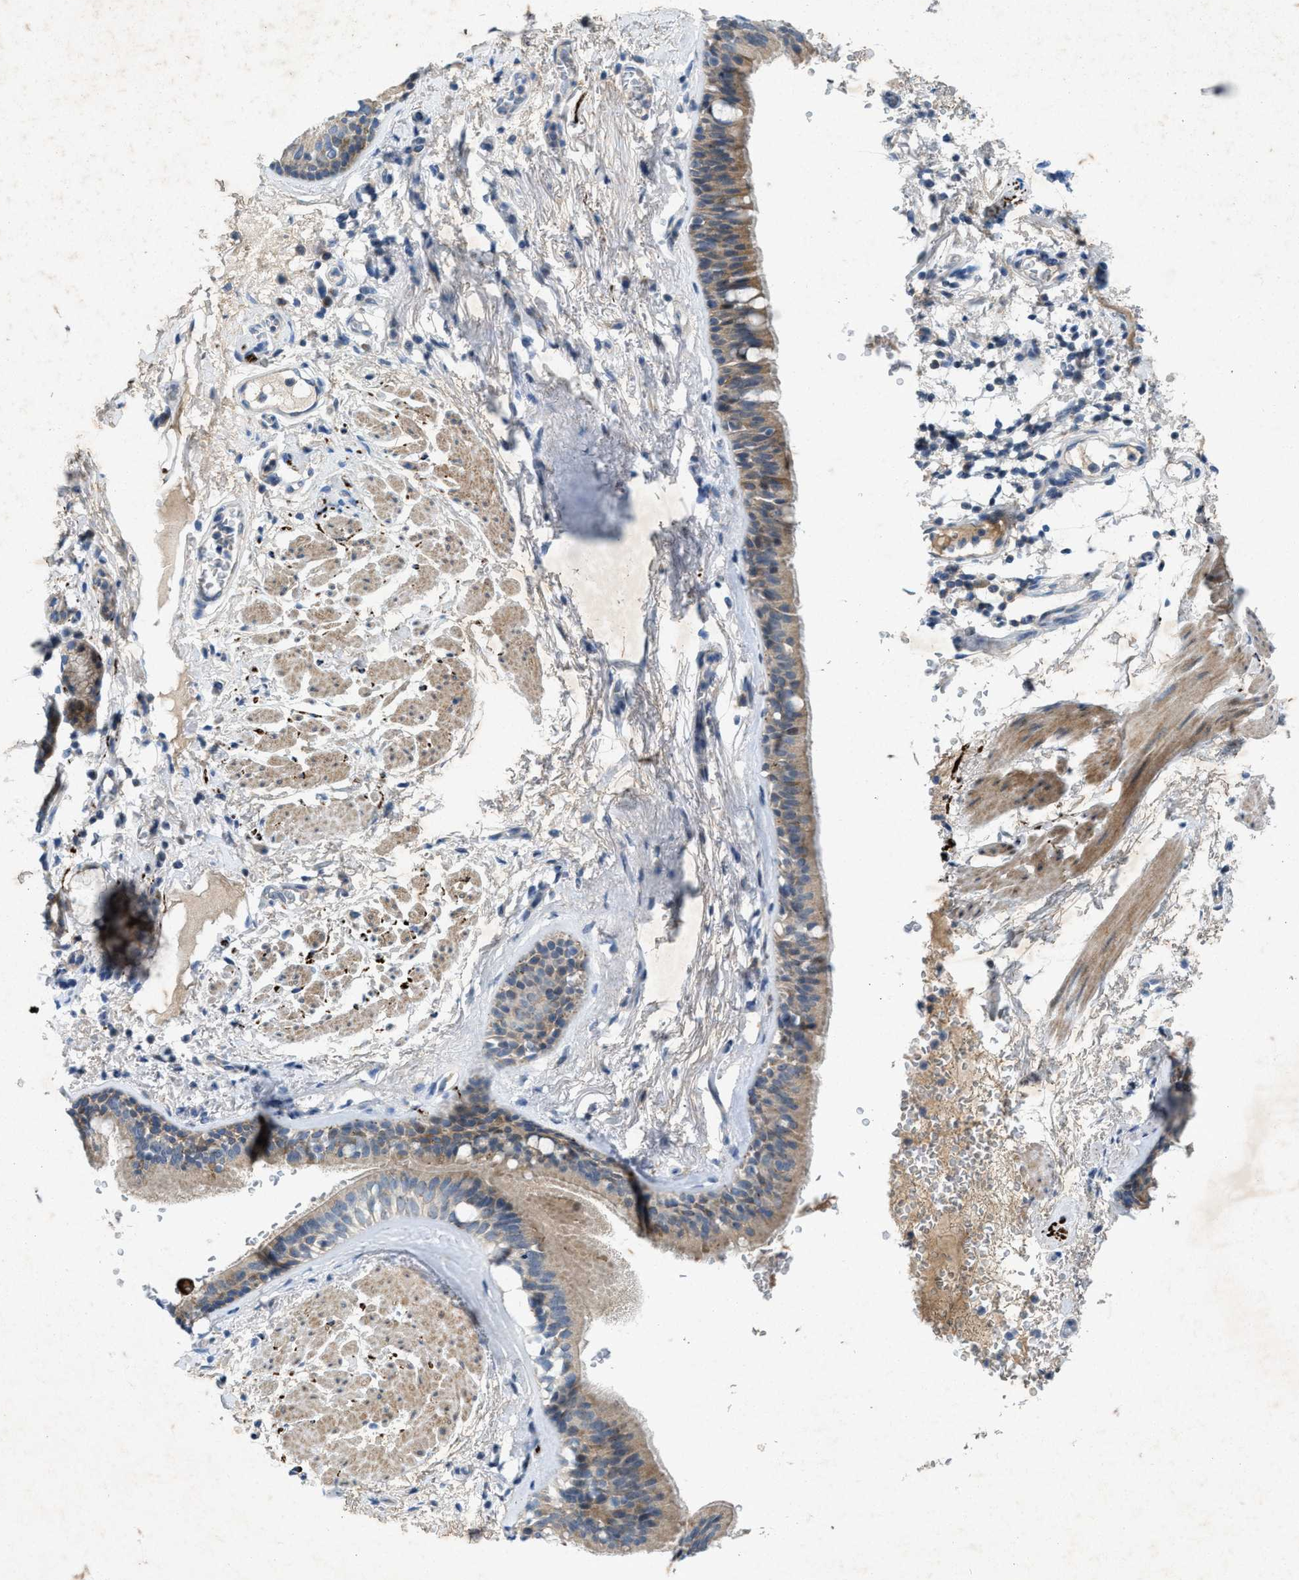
{"staining": {"intensity": "moderate", "quantity": ">75%", "location": "cytoplasmic/membranous"}, "tissue": "bronchus", "cell_type": "Respiratory epithelial cells", "image_type": "normal", "snomed": [{"axis": "morphology", "description": "Normal tissue, NOS"}, {"axis": "topography", "description": "Cartilage tissue"}], "caption": "Immunohistochemical staining of benign human bronchus demonstrates >75% levels of moderate cytoplasmic/membranous protein expression in about >75% of respiratory epithelial cells.", "gene": "URGCP", "patient": {"sex": "female", "age": 63}}